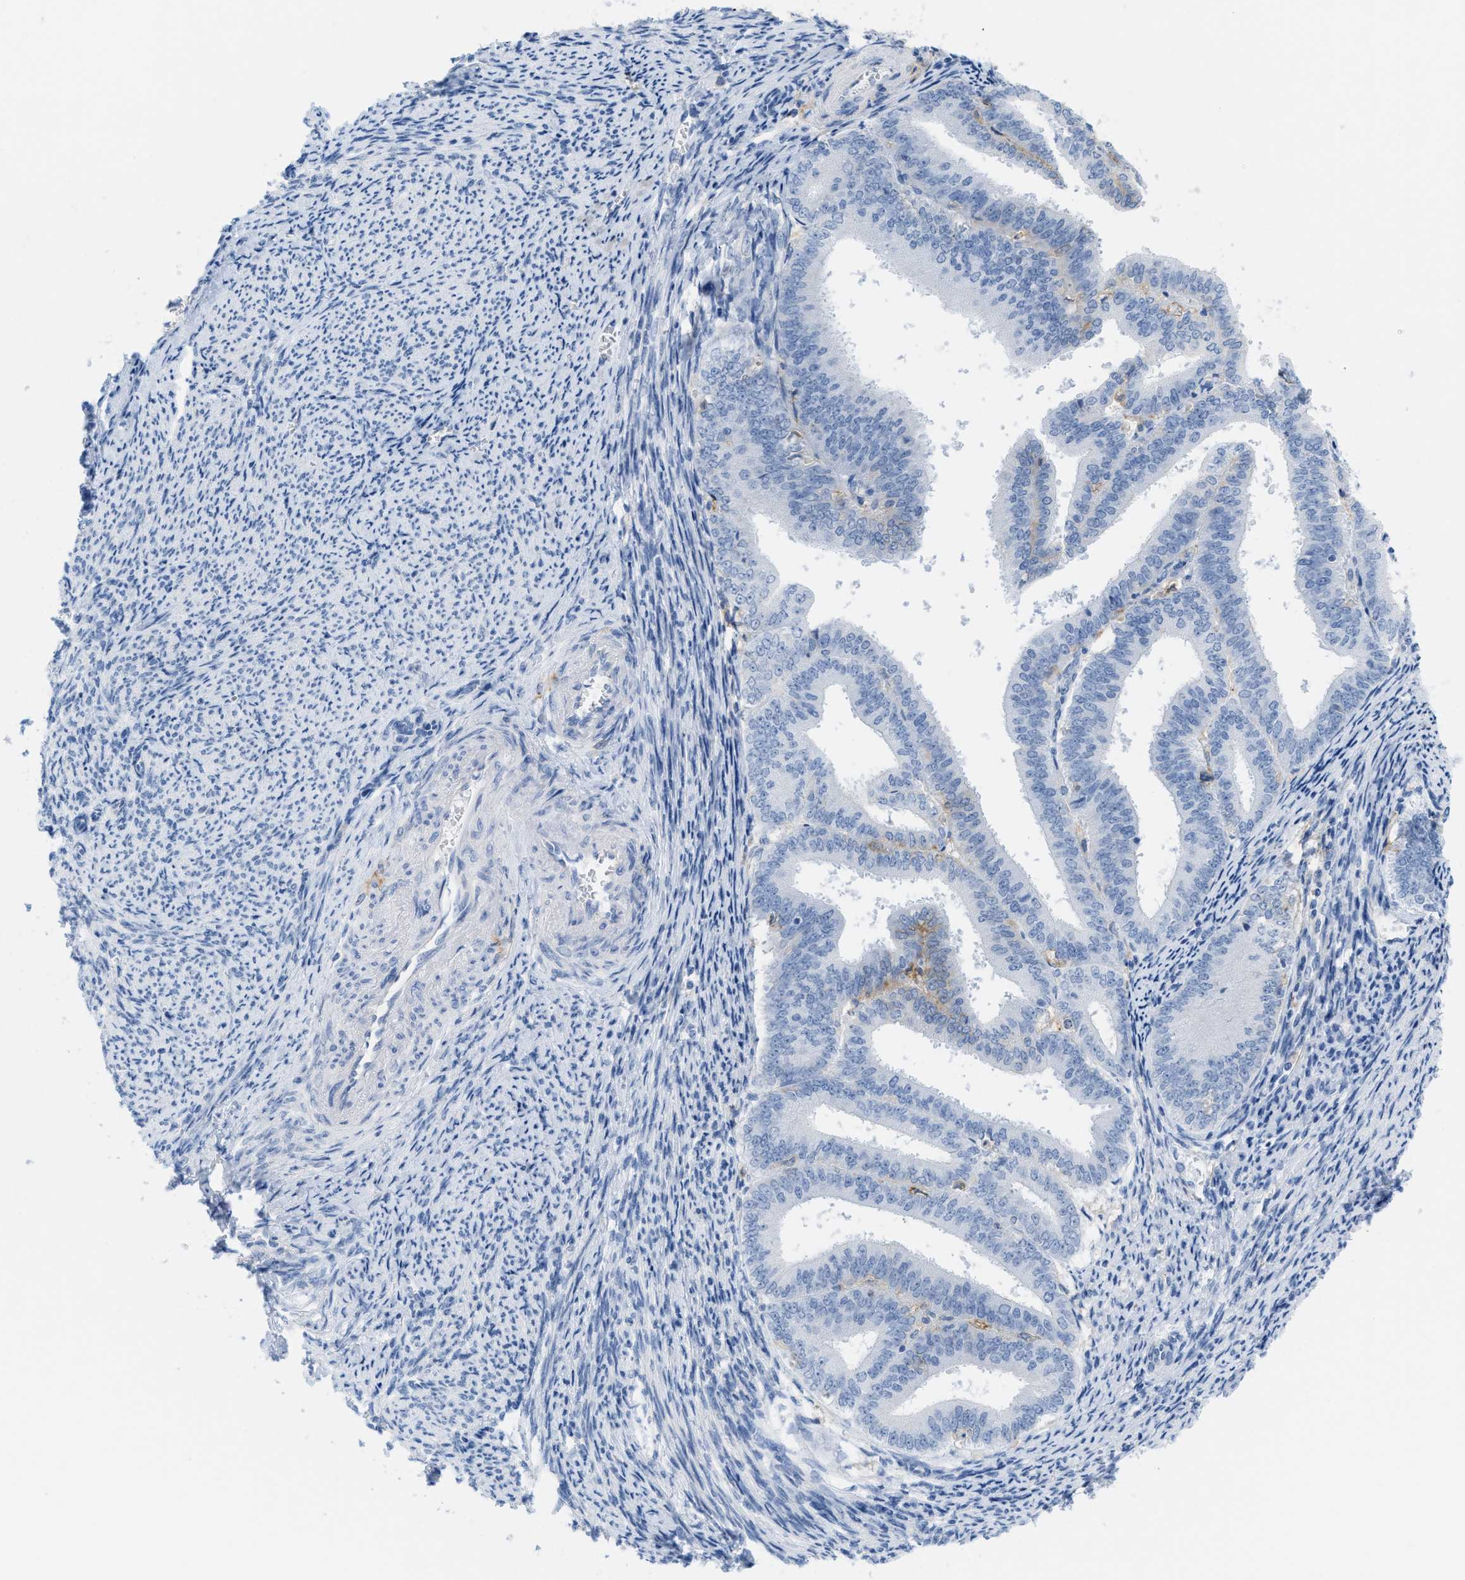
{"staining": {"intensity": "negative", "quantity": "none", "location": "none"}, "tissue": "endometrial cancer", "cell_type": "Tumor cells", "image_type": "cancer", "snomed": [{"axis": "morphology", "description": "Adenocarcinoma, NOS"}, {"axis": "topography", "description": "Endometrium"}], "caption": "A histopathology image of adenocarcinoma (endometrial) stained for a protein shows no brown staining in tumor cells. (DAB immunohistochemistry (IHC) visualized using brightfield microscopy, high magnification).", "gene": "SLC3A2", "patient": {"sex": "female", "age": 63}}